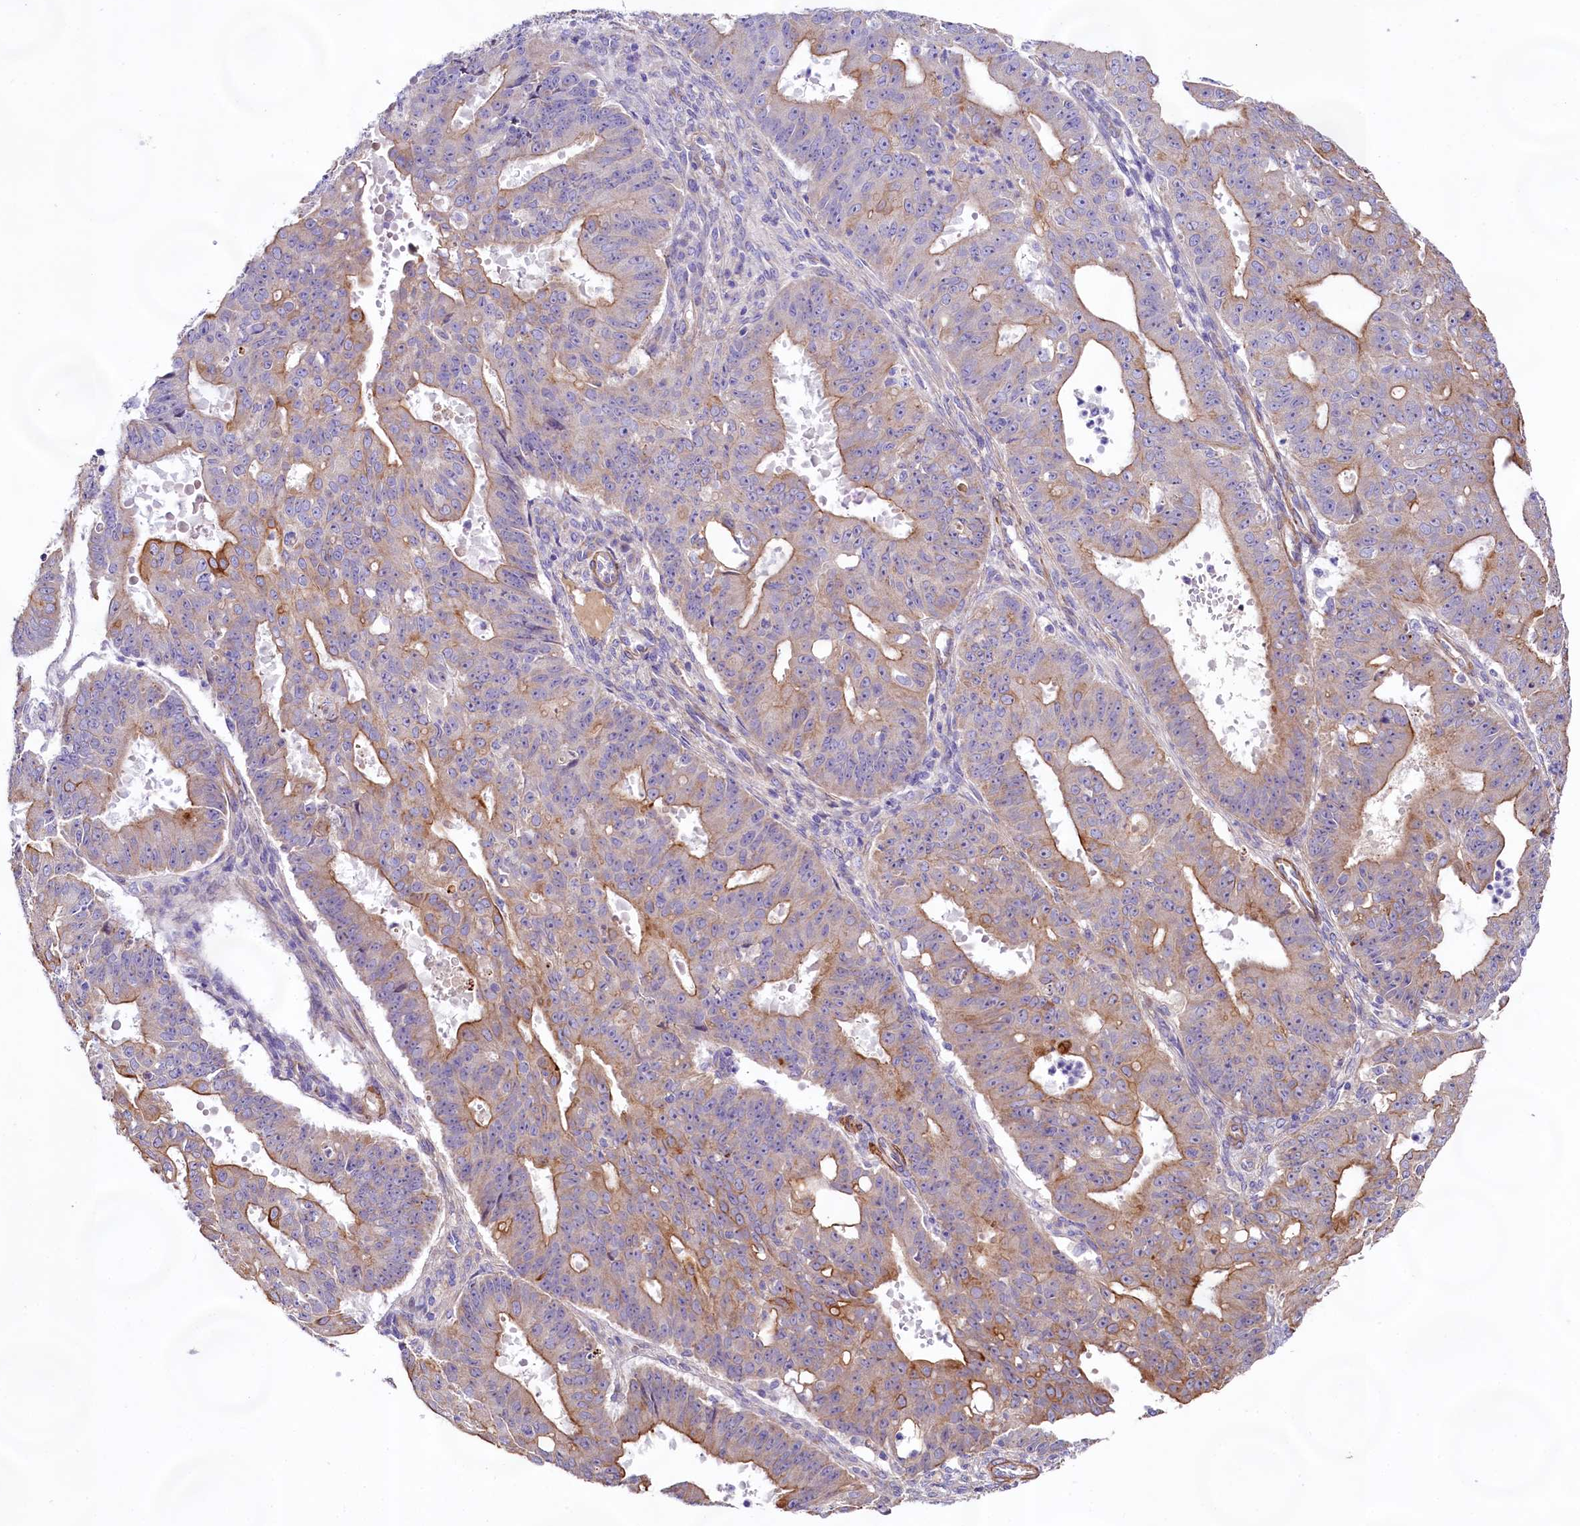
{"staining": {"intensity": "moderate", "quantity": "25%-75%", "location": "cytoplasmic/membranous"}, "tissue": "ovarian cancer", "cell_type": "Tumor cells", "image_type": "cancer", "snomed": [{"axis": "morphology", "description": "Carcinoma, endometroid"}, {"axis": "topography", "description": "Appendix"}, {"axis": "topography", "description": "Ovary"}], "caption": "Ovarian endometroid carcinoma stained with IHC displays moderate cytoplasmic/membranous staining in approximately 25%-75% of tumor cells.", "gene": "VPS11", "patient": {"sex": "female", "age": 42}}